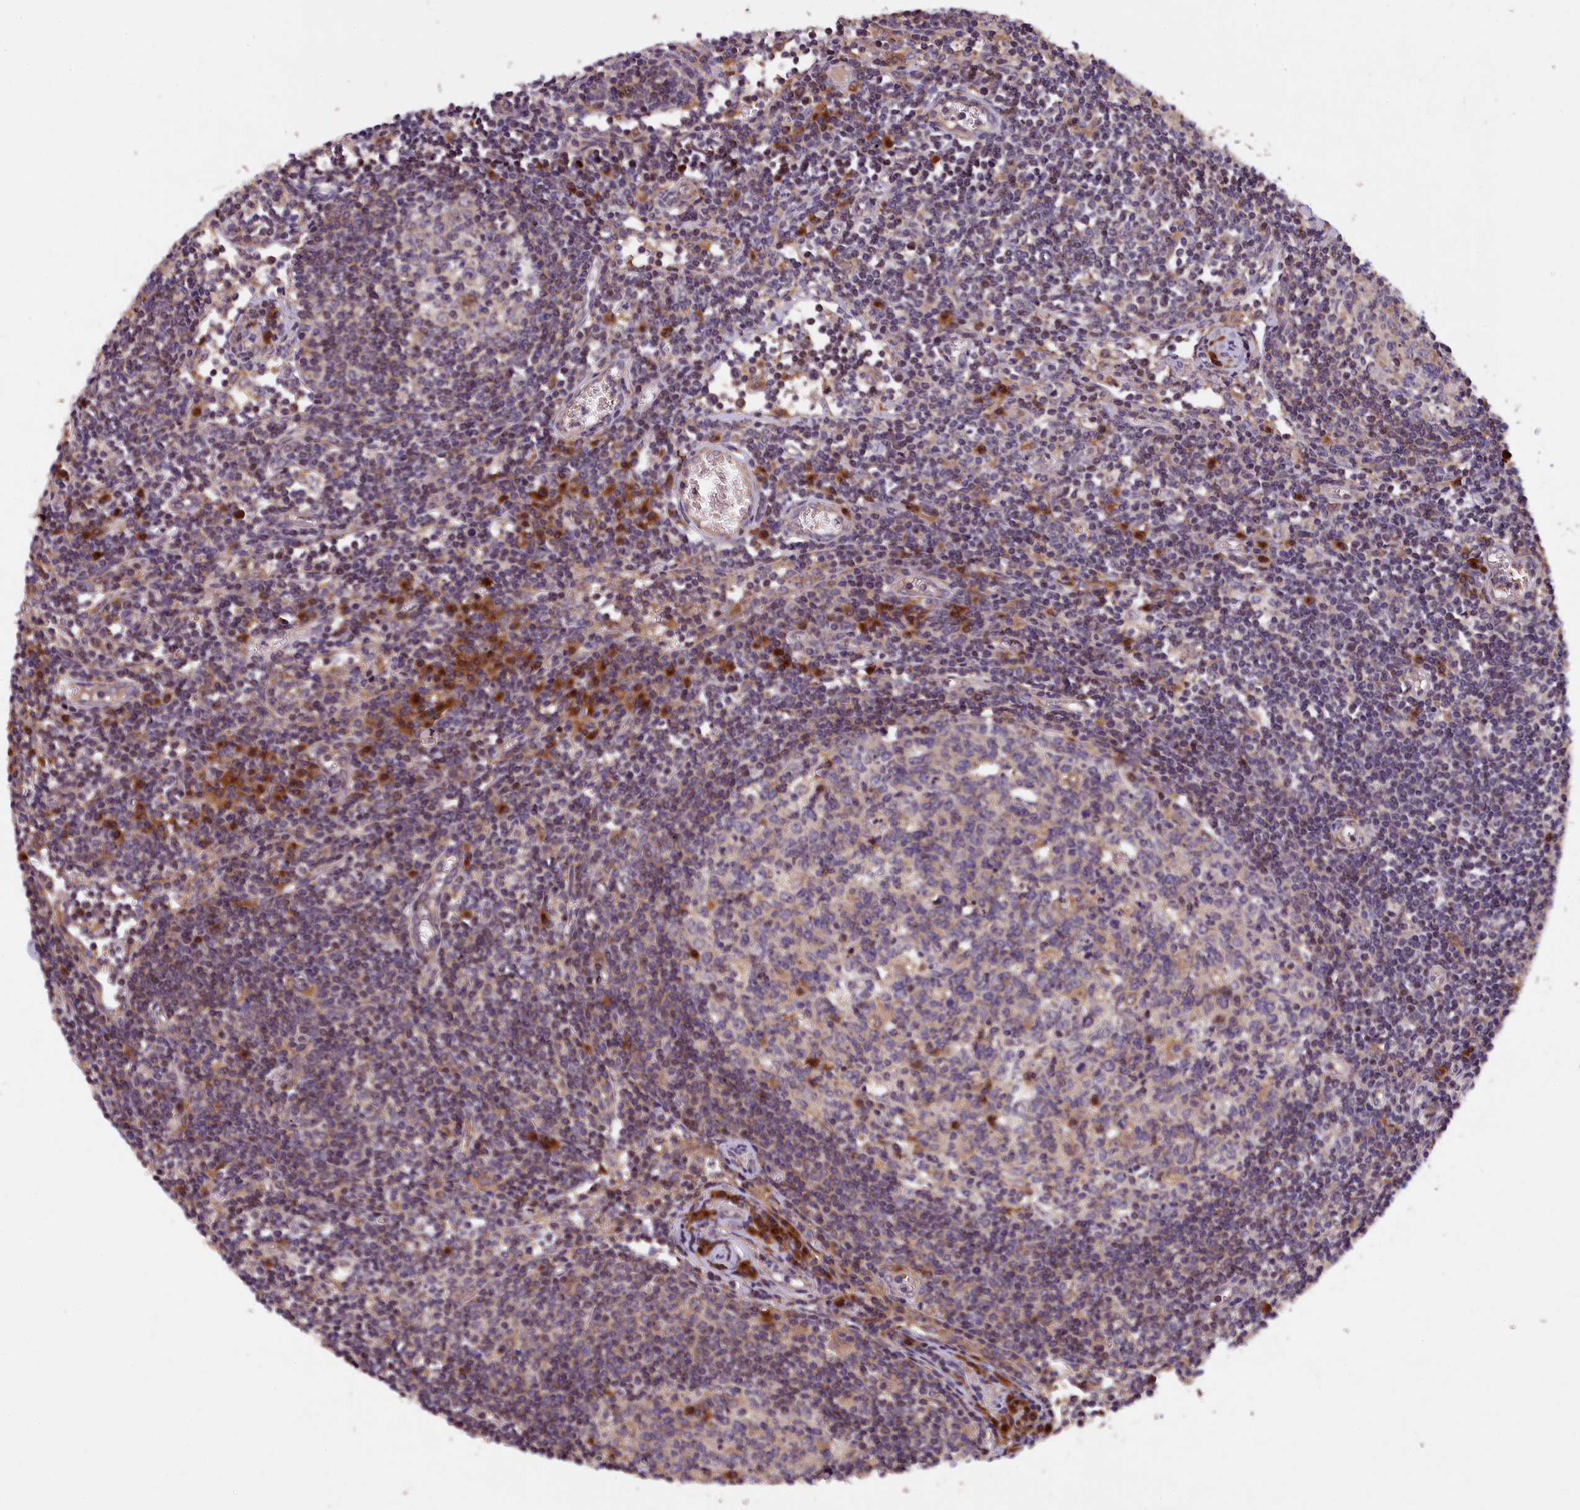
{"staining": {"intensity": "moderate", "quantity": "<25%", "location": "cytoplasmic/membranous"}, "tissue": "lymph node", "cell_type": "Germinal center cells", "image_type": "normal", "snomed": [{"axis": "morphology", "description": "Normal tissue, NOS"}, {"axis": "topography", "description": "Lymph node"}], "caption": "DAB immunohistochemical staining of unremarkable lymph node reveals moderate cytoplasmic/membranous protein positivity in about <25% of germinal center cells.", "gene": "NAIP", "patient": {"sex": "female", "age": 55}}